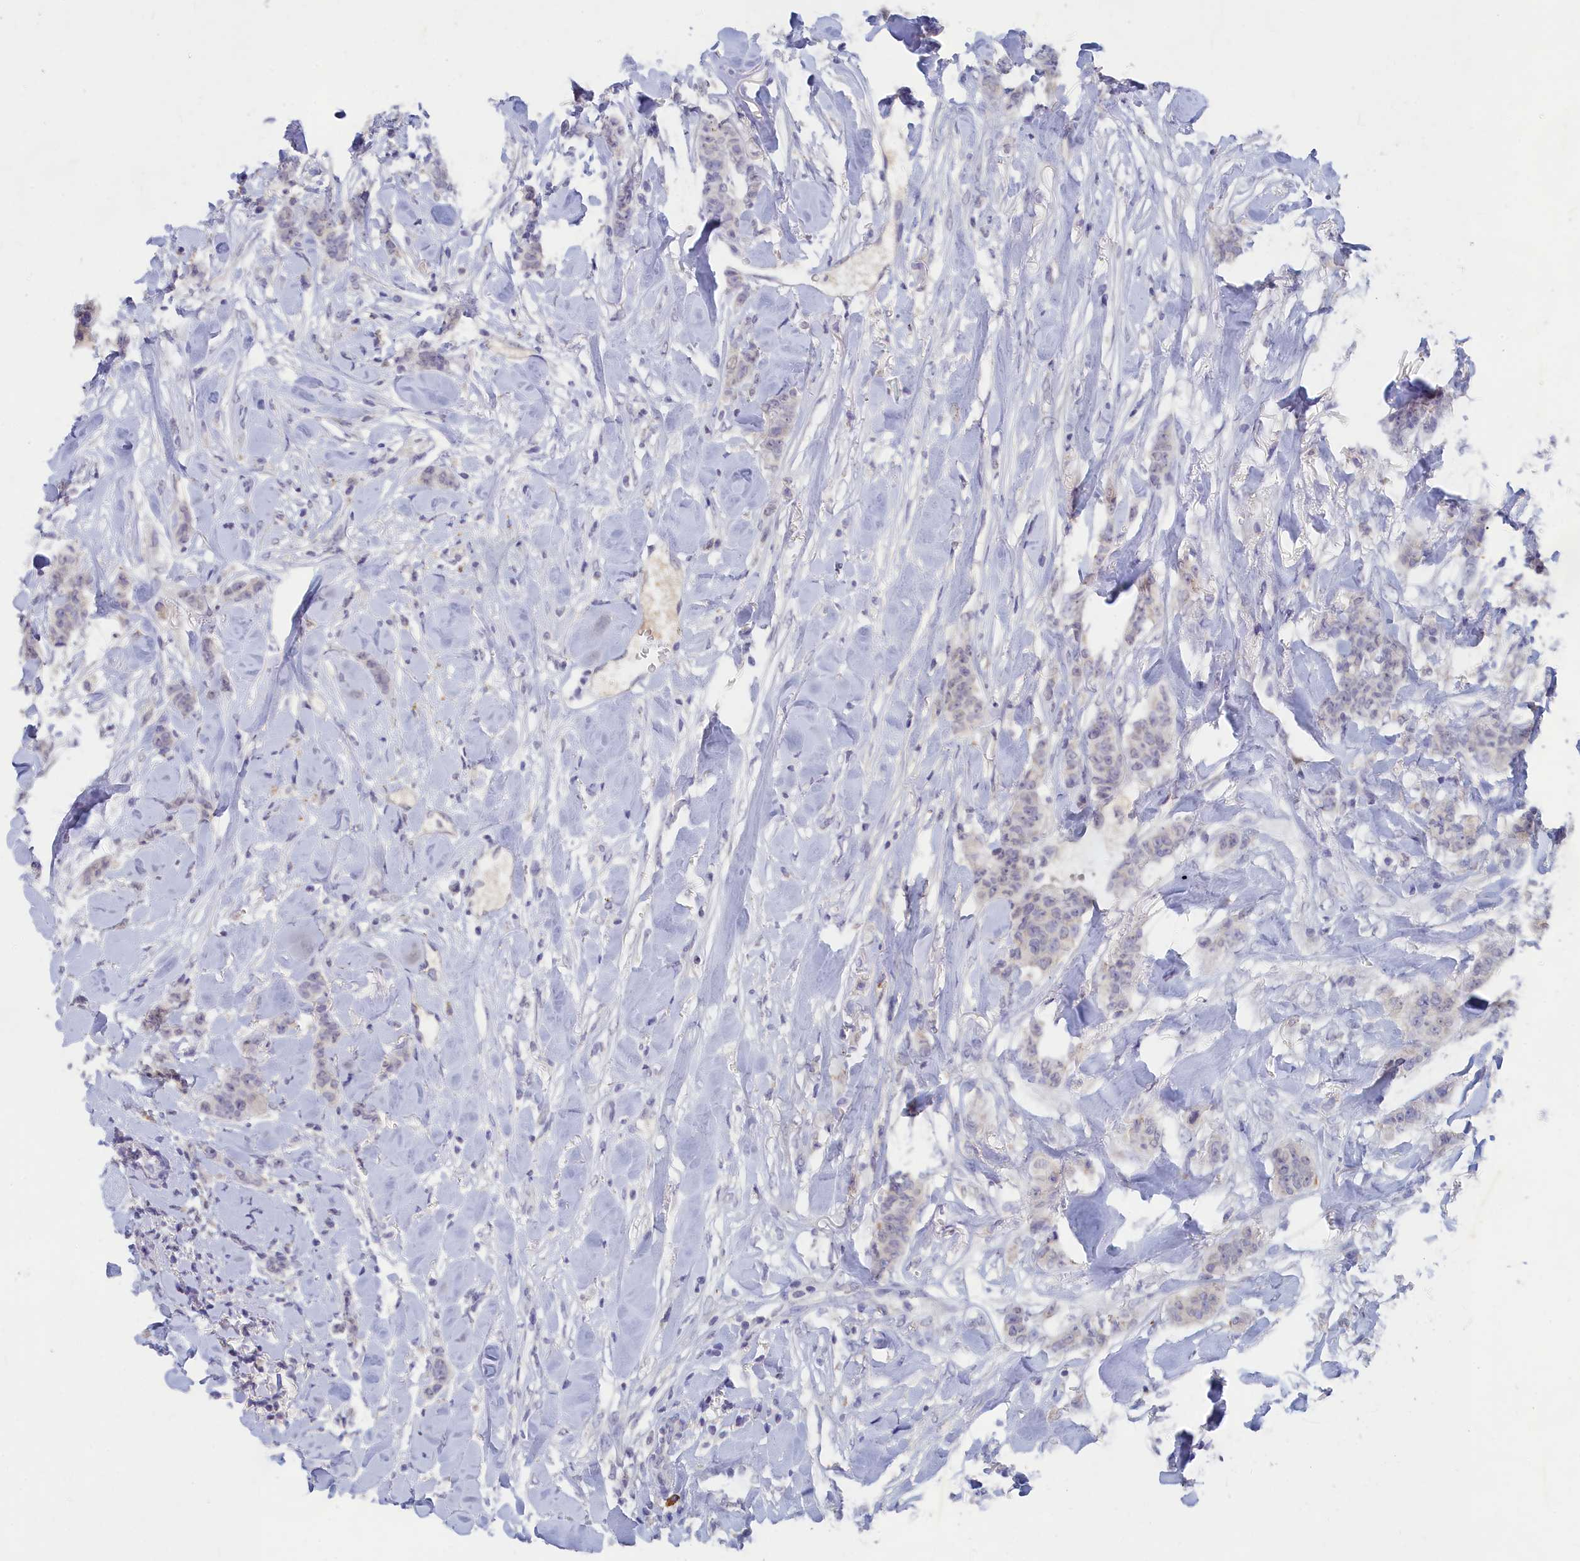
{"staining": {"intensity": "negative", "quantity": "none", "location": "none"}, "tissue": "breast cancer", "cell_type": "Tumor cells", "image_type": "cancer", "snomed": [{"axis": "morphology", "description": "Duct carcinoma"}, {"axis": "topography", "description": "Breast"}], "caption": "Protein analysis of breast cancer (invasive ductal carcinoma) displays no significant staining in tumor cells.", "gene": "LRIF1", "patient": {"sex": "female", "age": 40}}